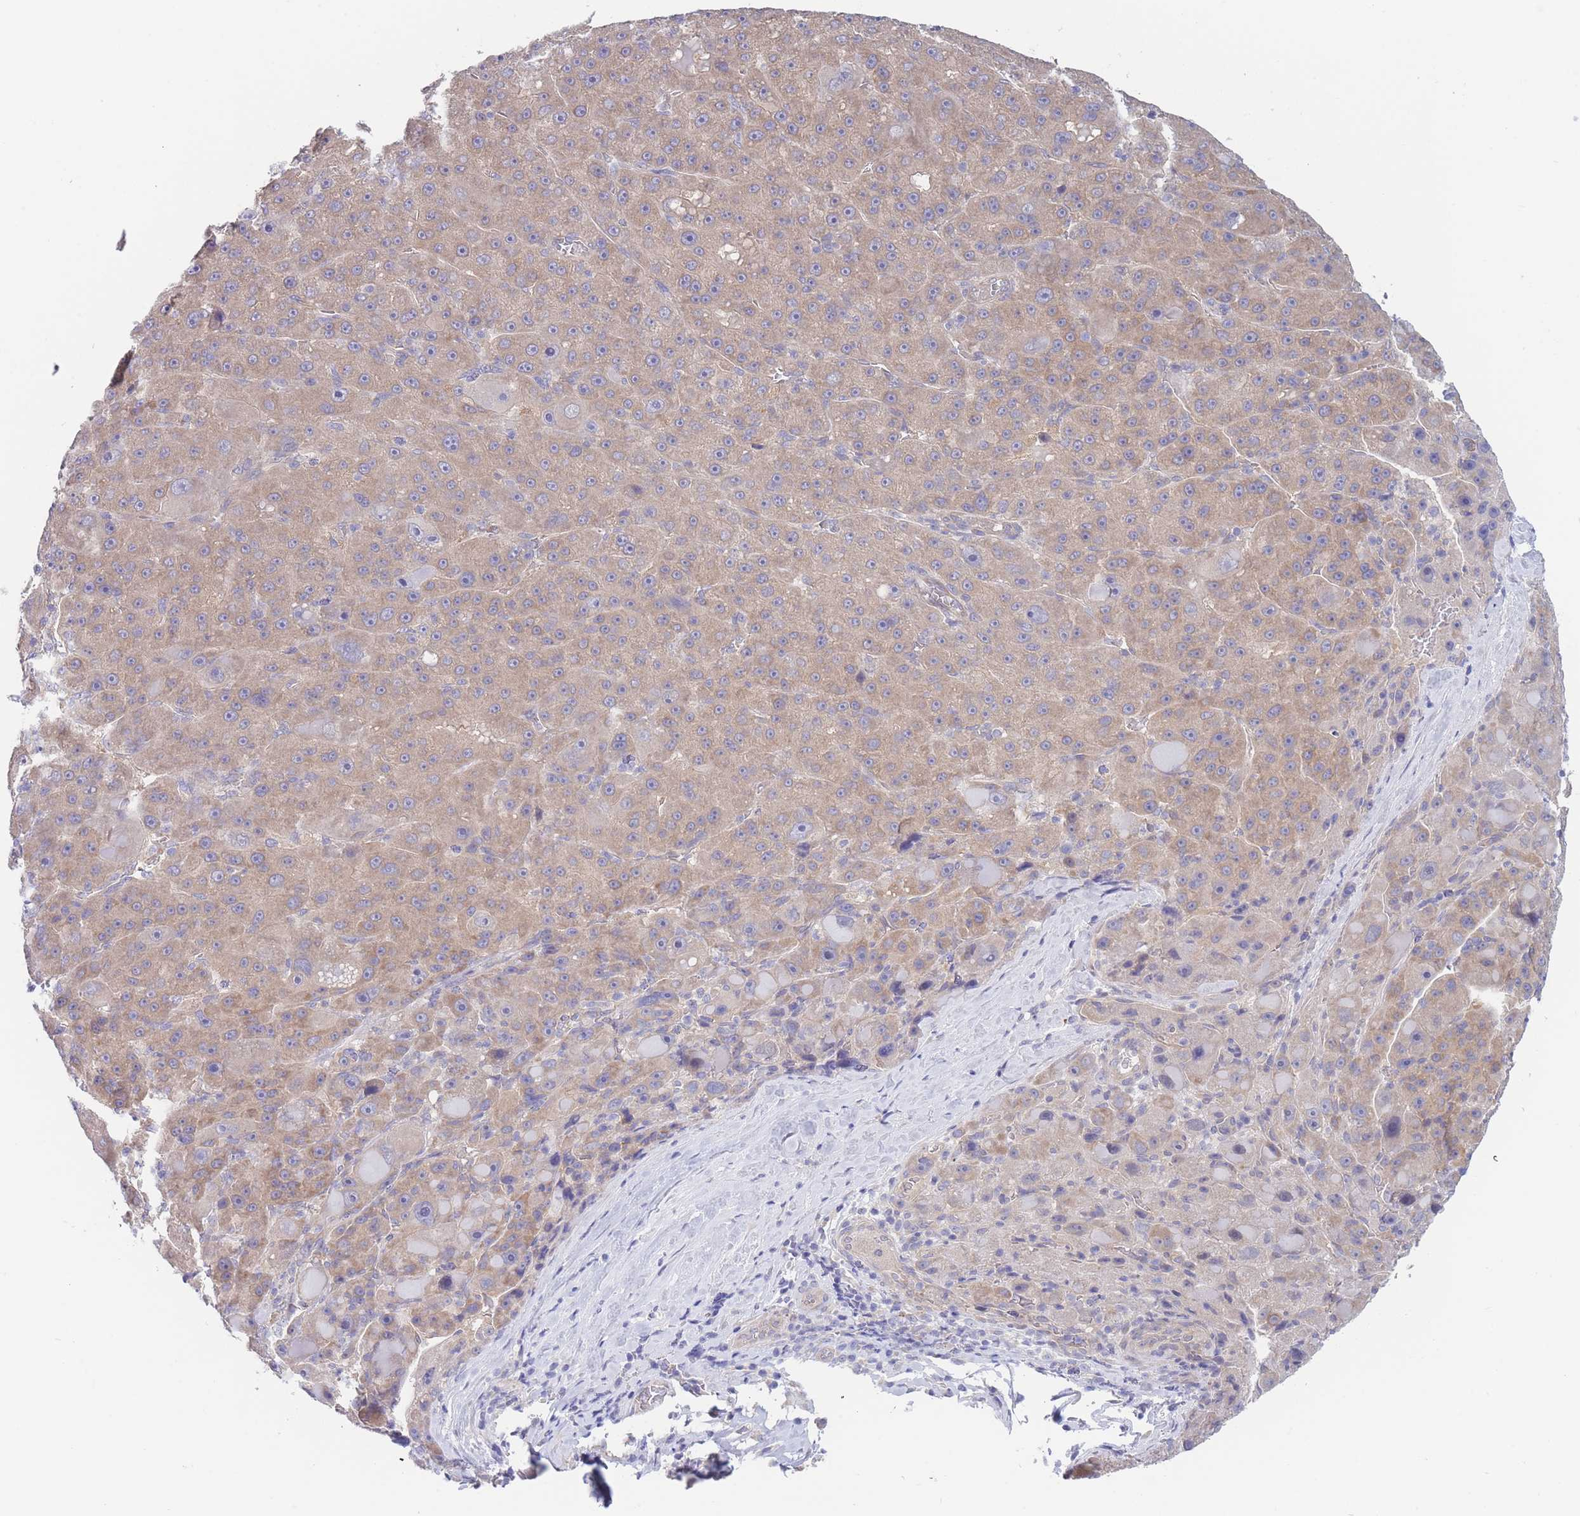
{"staining": {"intensity": "moderate", "quantity": ">75%", "location": "cytoplasmic/membranous"}, "tissue": "liver cancer", "cell_type": "Tumor cells", "image_type": "cancer", "snomed": [{"axis": "morphology", "description": "Carcinoma, Hepatocellular, NOS"}, {"axis": "topography", "description": "Liver"}], "caption": "Immunohistochemical staining of liver hepatocellular carcinoma displays medium levels of moderate cytoplasmic/membranous protein expression in approximately >75% of tumor cells. (Stains: DAB in brown, nuclei in blue, Microscopy: brightfield microscopy at high magnification).", "gene": "ZNF281", "patient": {"sex": "male", "age": 76}}